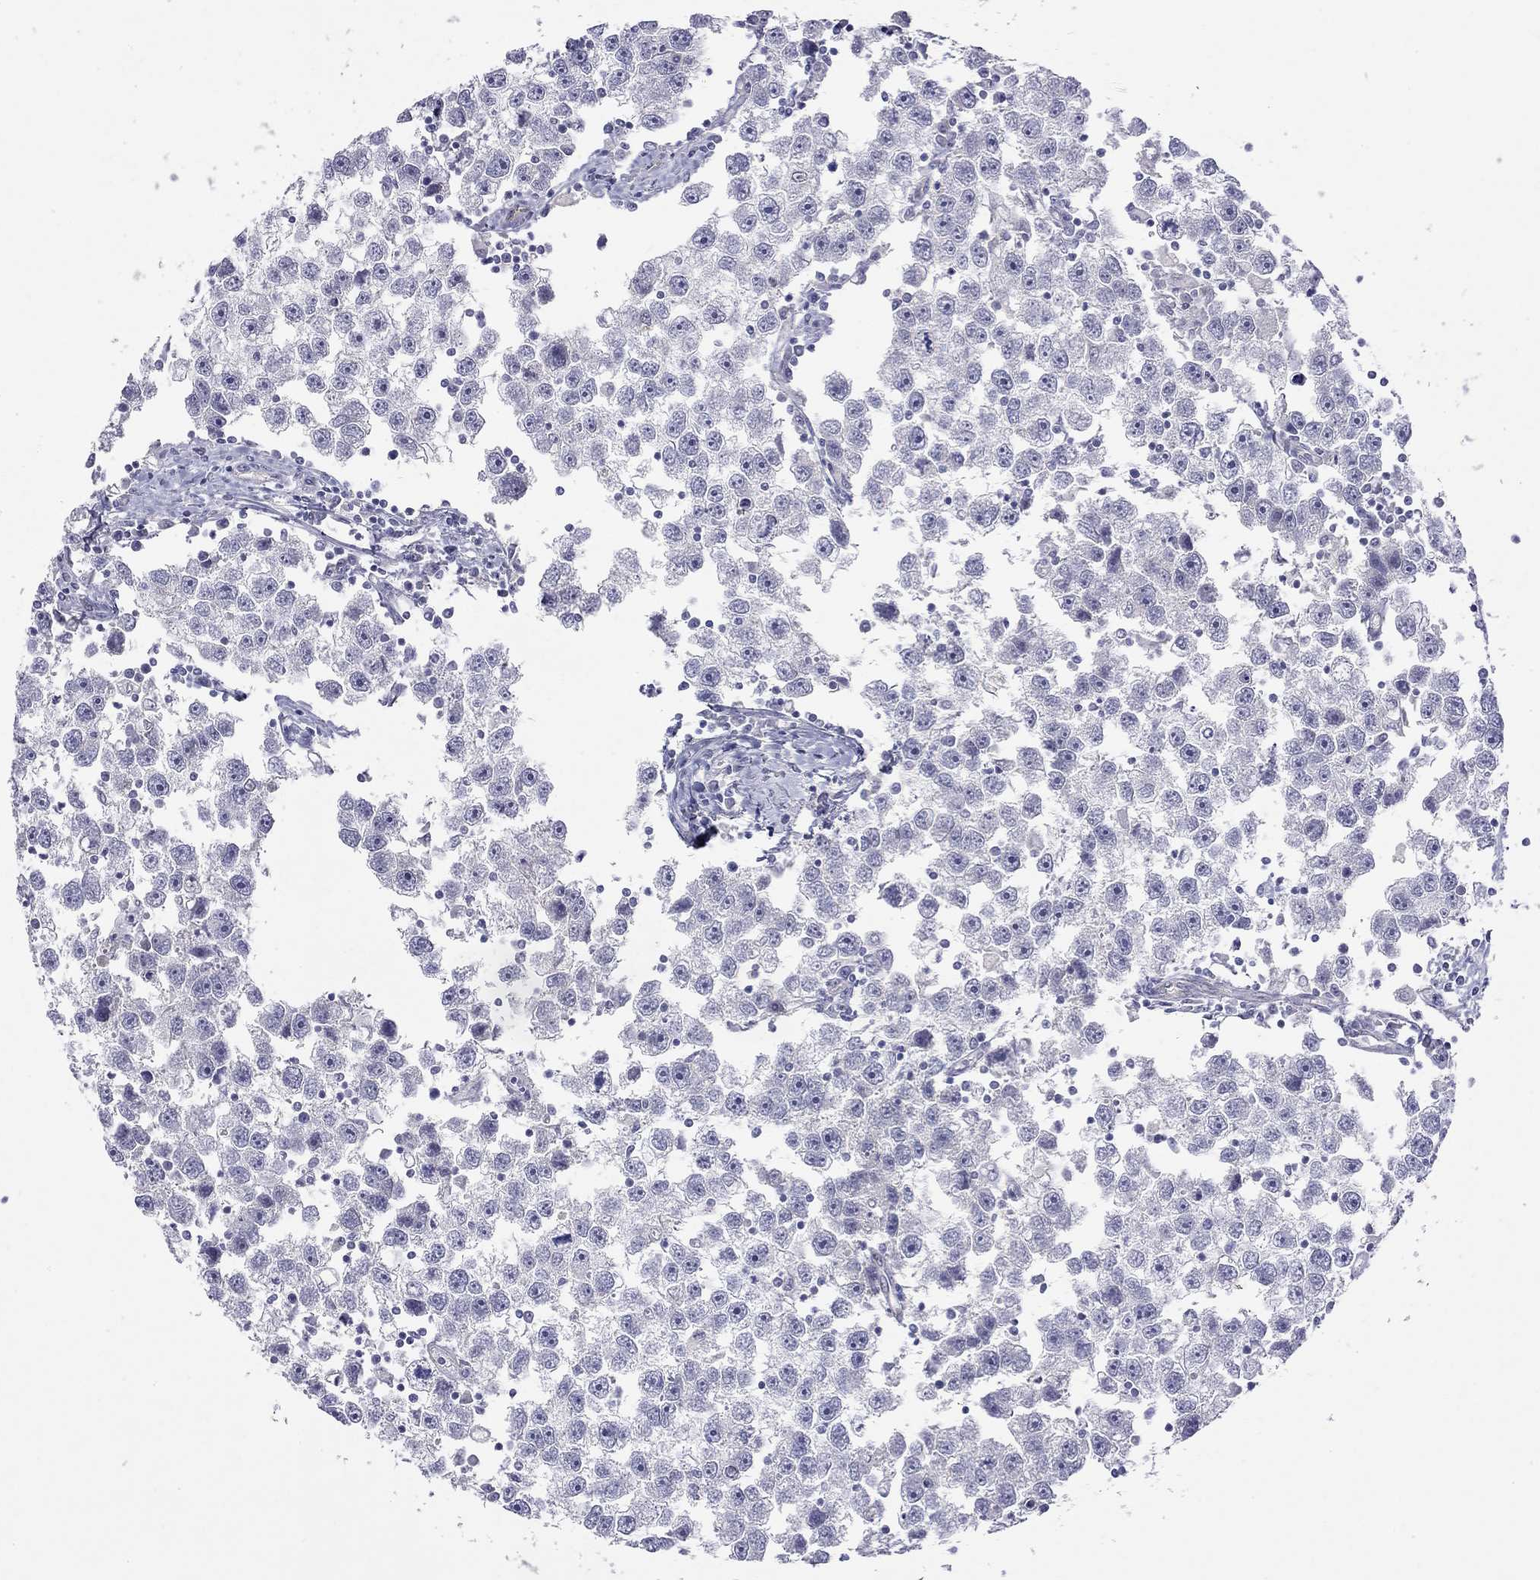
{"staining": {"intensity": "negative", "quantity": "none", "location": "none"}, "tissue": "testis cancer", "cell_type": "Tumor cells", "image_type": "cancer", "snomed": [{"axis": "morphology", "description": "Seminoma, NOS"}, {"axis": "topography", "description": "Testis"}], "caption": "A high-resolution photomicrograph shows IHC staining of testis seminoma, which shows no significant staining in tumor cells.", "gene": "RTL1", "patient": {"sex": "male", "age": 30}}